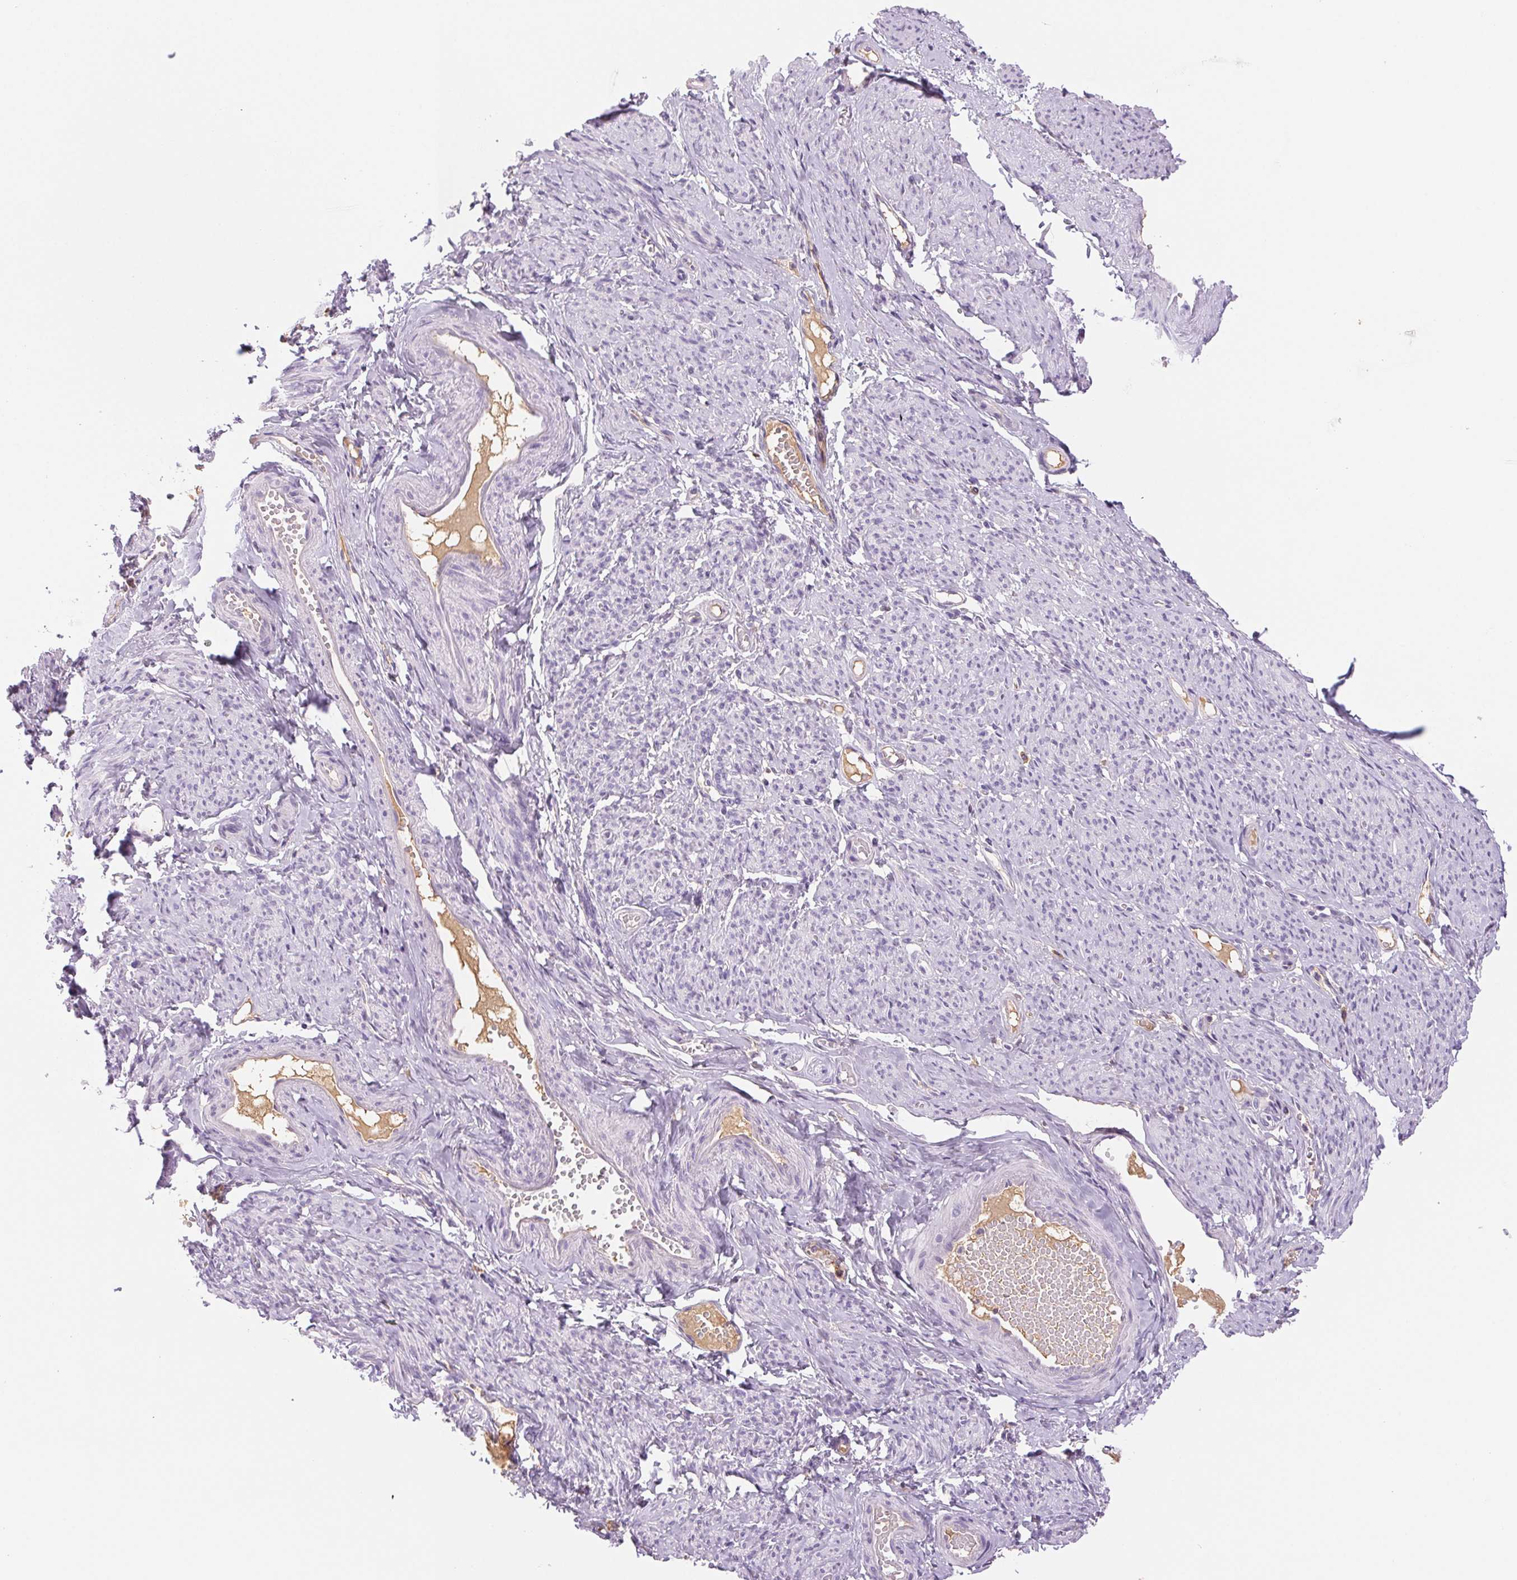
{"staining": {"intensity": "negative", "quantity": "none", "location": "none"}, "tissue": "smooth muscle", "cell_type": "Smooth muscle cells", "image_type": "normal", "snomed": [{"axis": "morphology", "description": "Normal tissue, NOS"}, {"axis": "topography", "description": "Smooth muscle"}], "caption": "Immunohistochemistry micrograph of unremarkable smooth muscle: human smooth muscle stained with DAB (3,3'-diaminobenzidine) displays no significant protein positivity in smooth muscle cells. Nuclei are stained in blue.", "gene": "IFIT1B", "patient": {"sex": "female", "age": 65}}